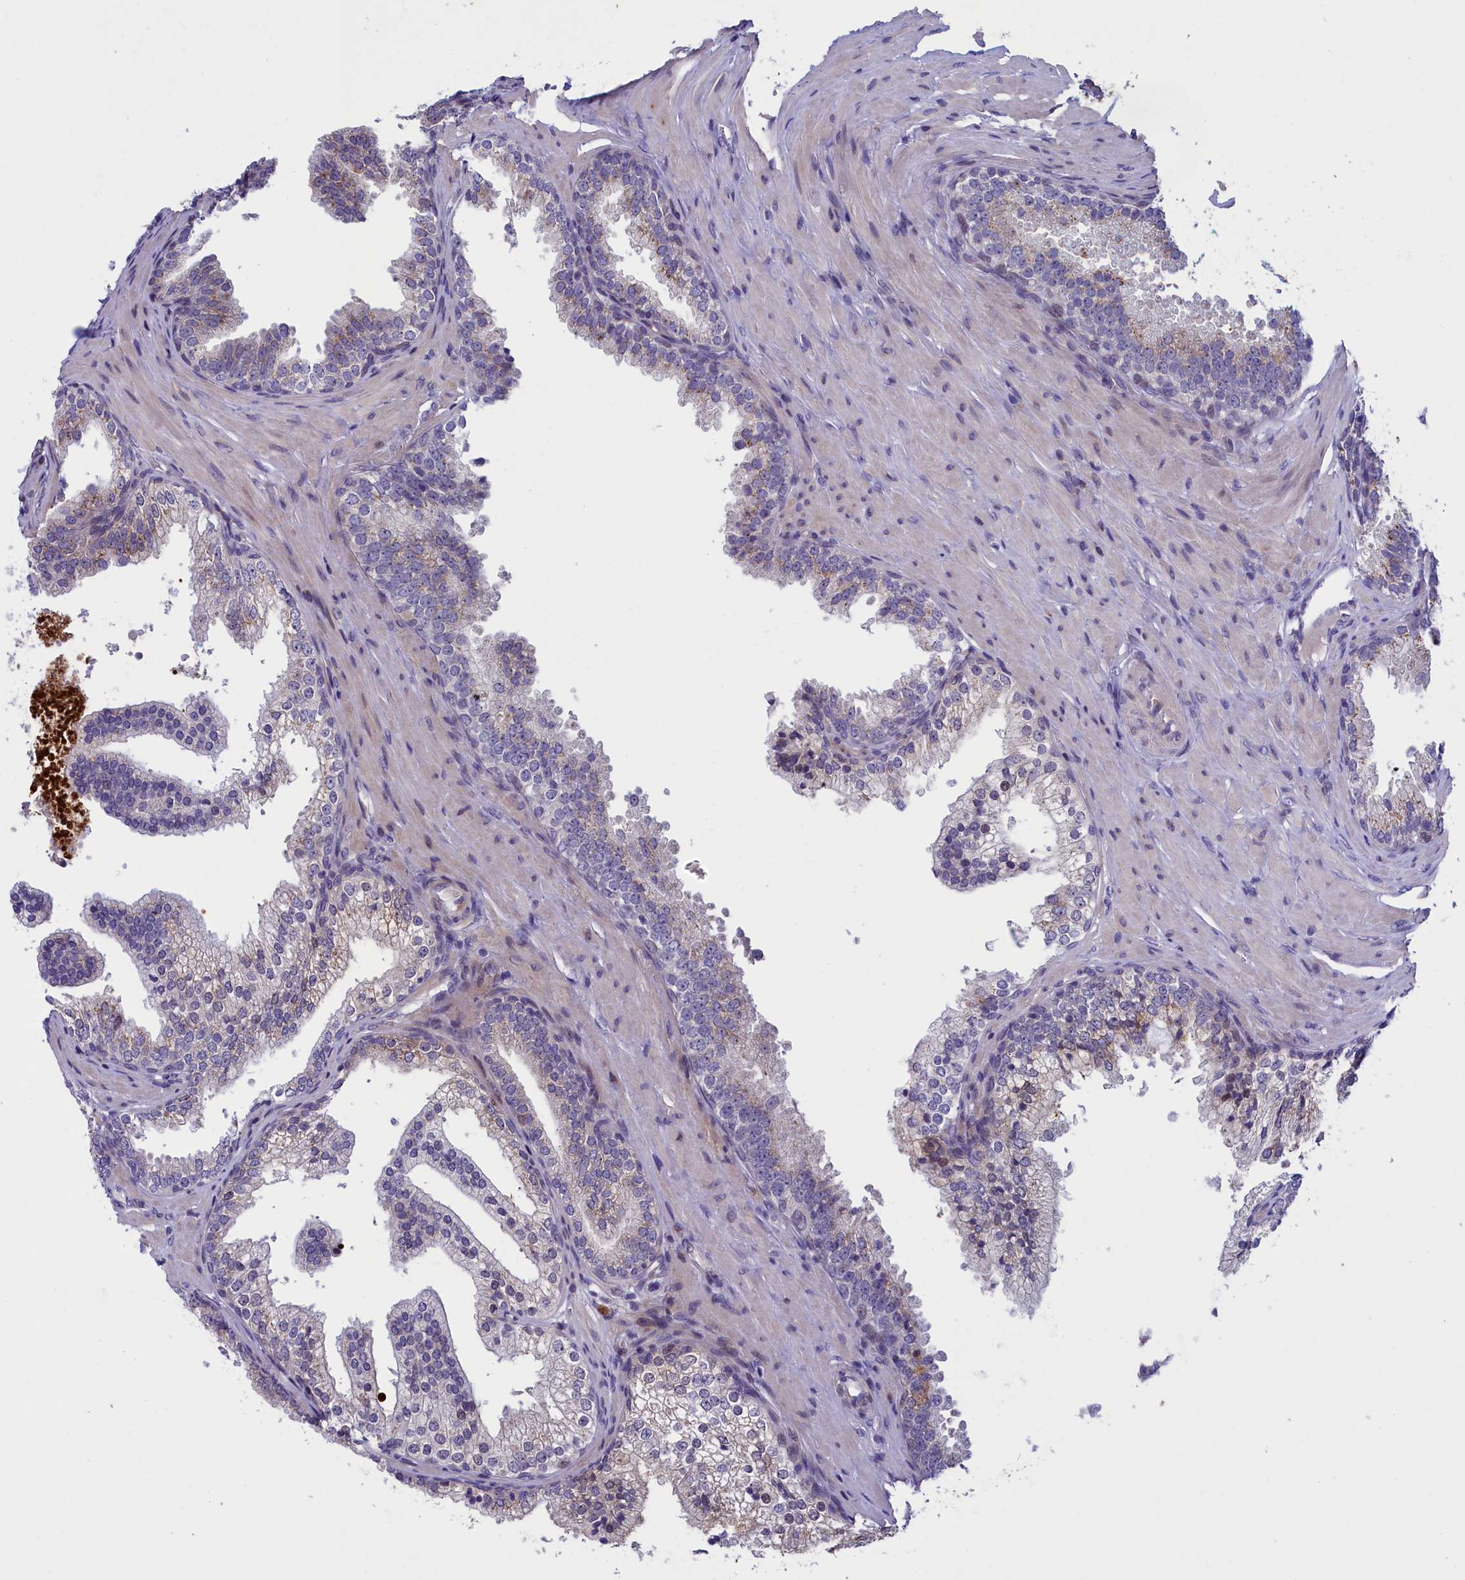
{"staining": {"intensity": "weak", "quantity": "<25%", "location": "cytoplasmic/membranous"}, "tissue": "prostate", "cell_type": "Glandular cells", "image_type": "normal", "snomed": [{"axis": "morphology", "description": "Normal tissue, NOS"}, {"axis": "topography", "description": "Prostate"}], "caption": "Immunohistochemistry (IHC) of normal prostate shows no positivity in glandular cells. (DAB (3,3'-diaminobenzidine) immunohistochemistry with hematoxylin counter stain).", "gene": "LOXL1", "patient": {"sex": "male", "age": 60}}